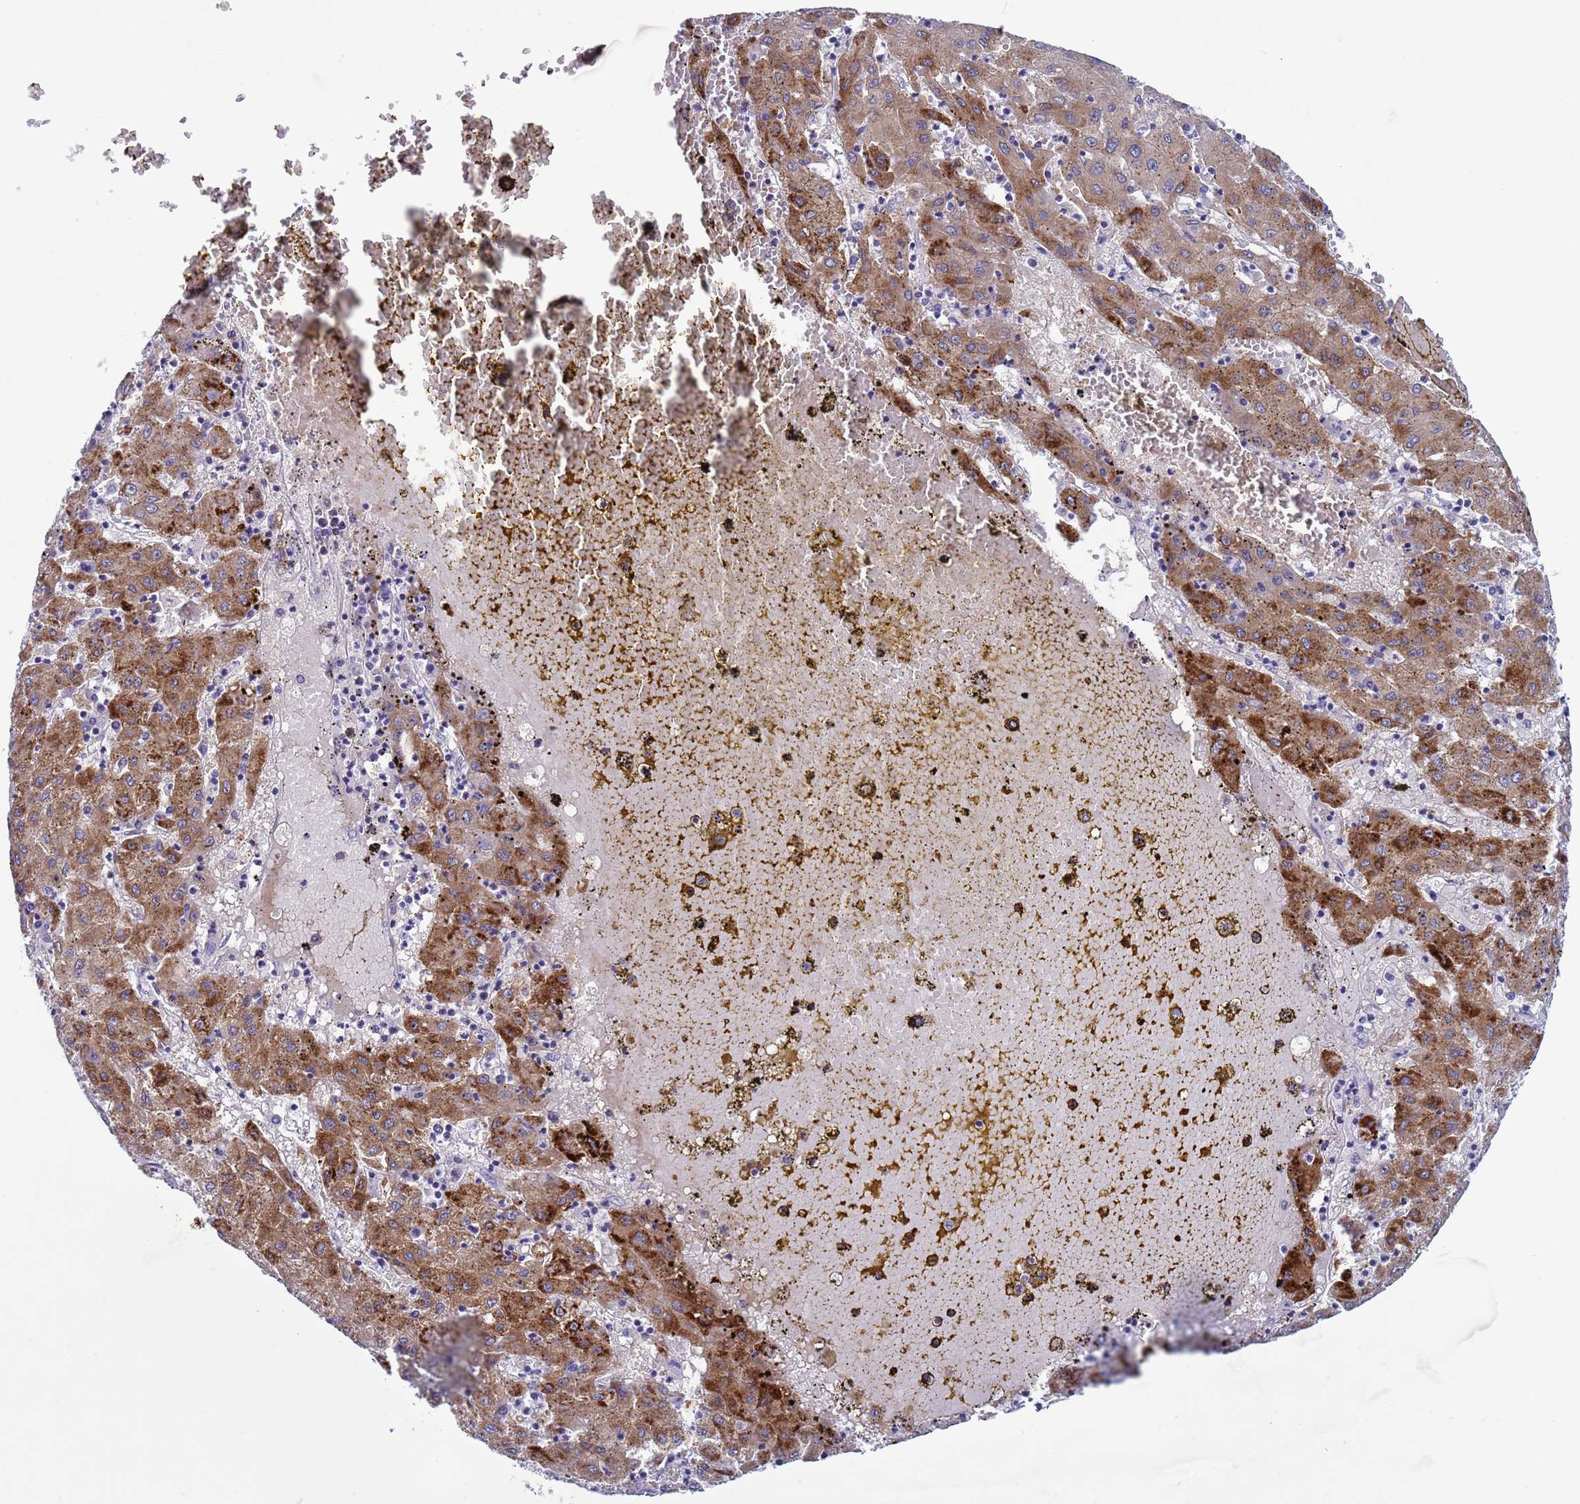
{"staining": {"intensity": "moderate", "quantity": ">75%", "location": "cytoplasmic/membranous"}, "tissue": "liver cancer", "cell_type": "Tumor cells", "image_type": "cancer", "snomed": [{"axis": "morphology", "description": "Carcinoma, Hepatocellular, NOS"}, {"axis": "topography", "description": "Liver"}], "caption": "Liver cancer stained with a protein marker exhibits moderate staining in tumor cells.", "gene": "TRIM51", "patient": {"sex": "male", "age": 72}}